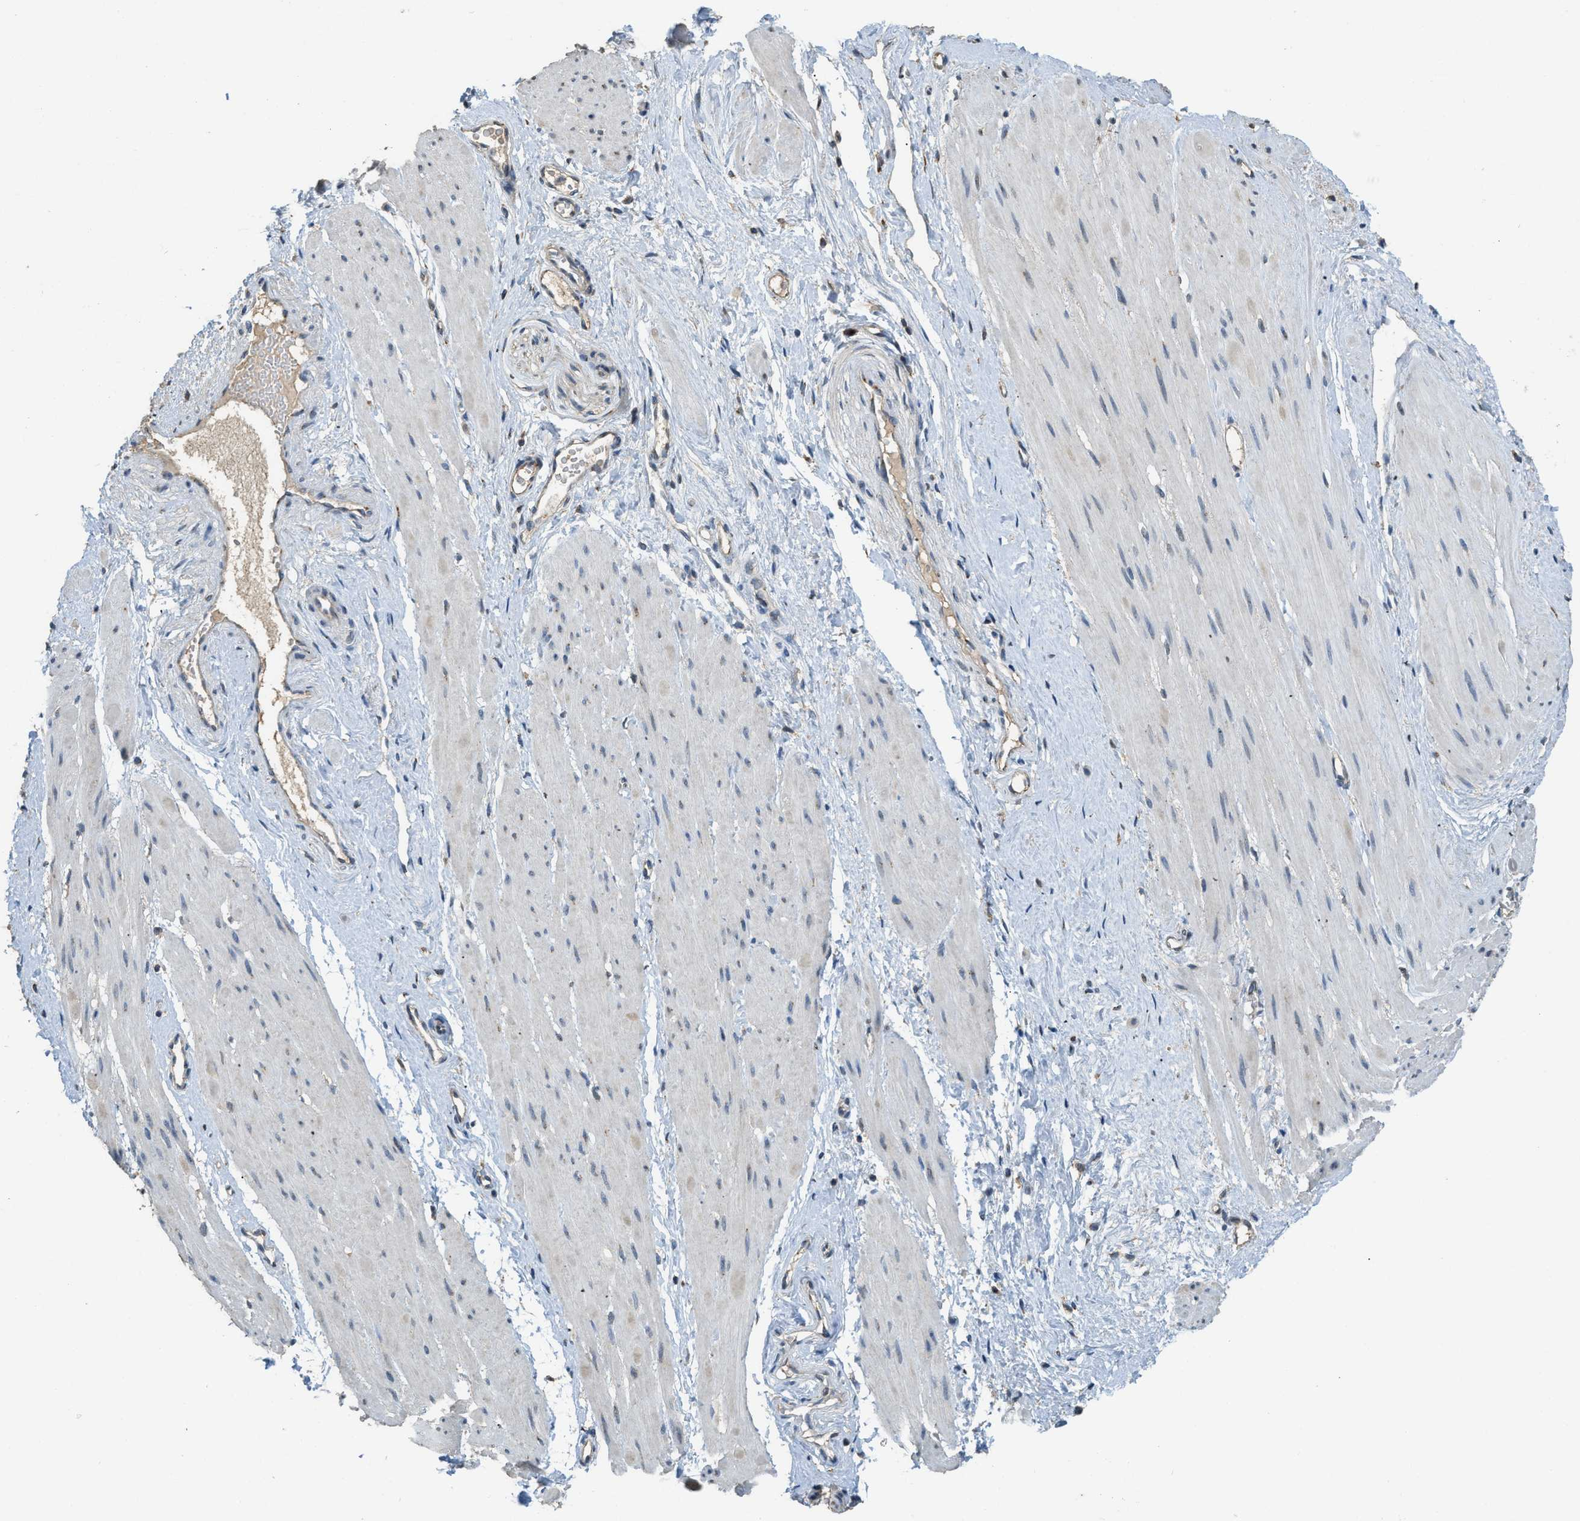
{"staining": {"intensity": "negative", "quantity": "none", "location": "none"}, "tissue": "adipose tissue", "cell_type": "Adipocytes", "image_type": "normal", "snomed": [{"axis": "morphology", "description": "Normal tissue, NOS"}, {"axis": "topography", "description": "Soft tissue"}, {"axis": "topography", "description": "Vascular tissue"}], "caption": "Immunohistochemical staining of benign adipose tissue displays no significant expression in adipocytes. Nuclei are stained in blue.", "gene": "IPO7", "patient": {"sex": "female", "age": 35}}